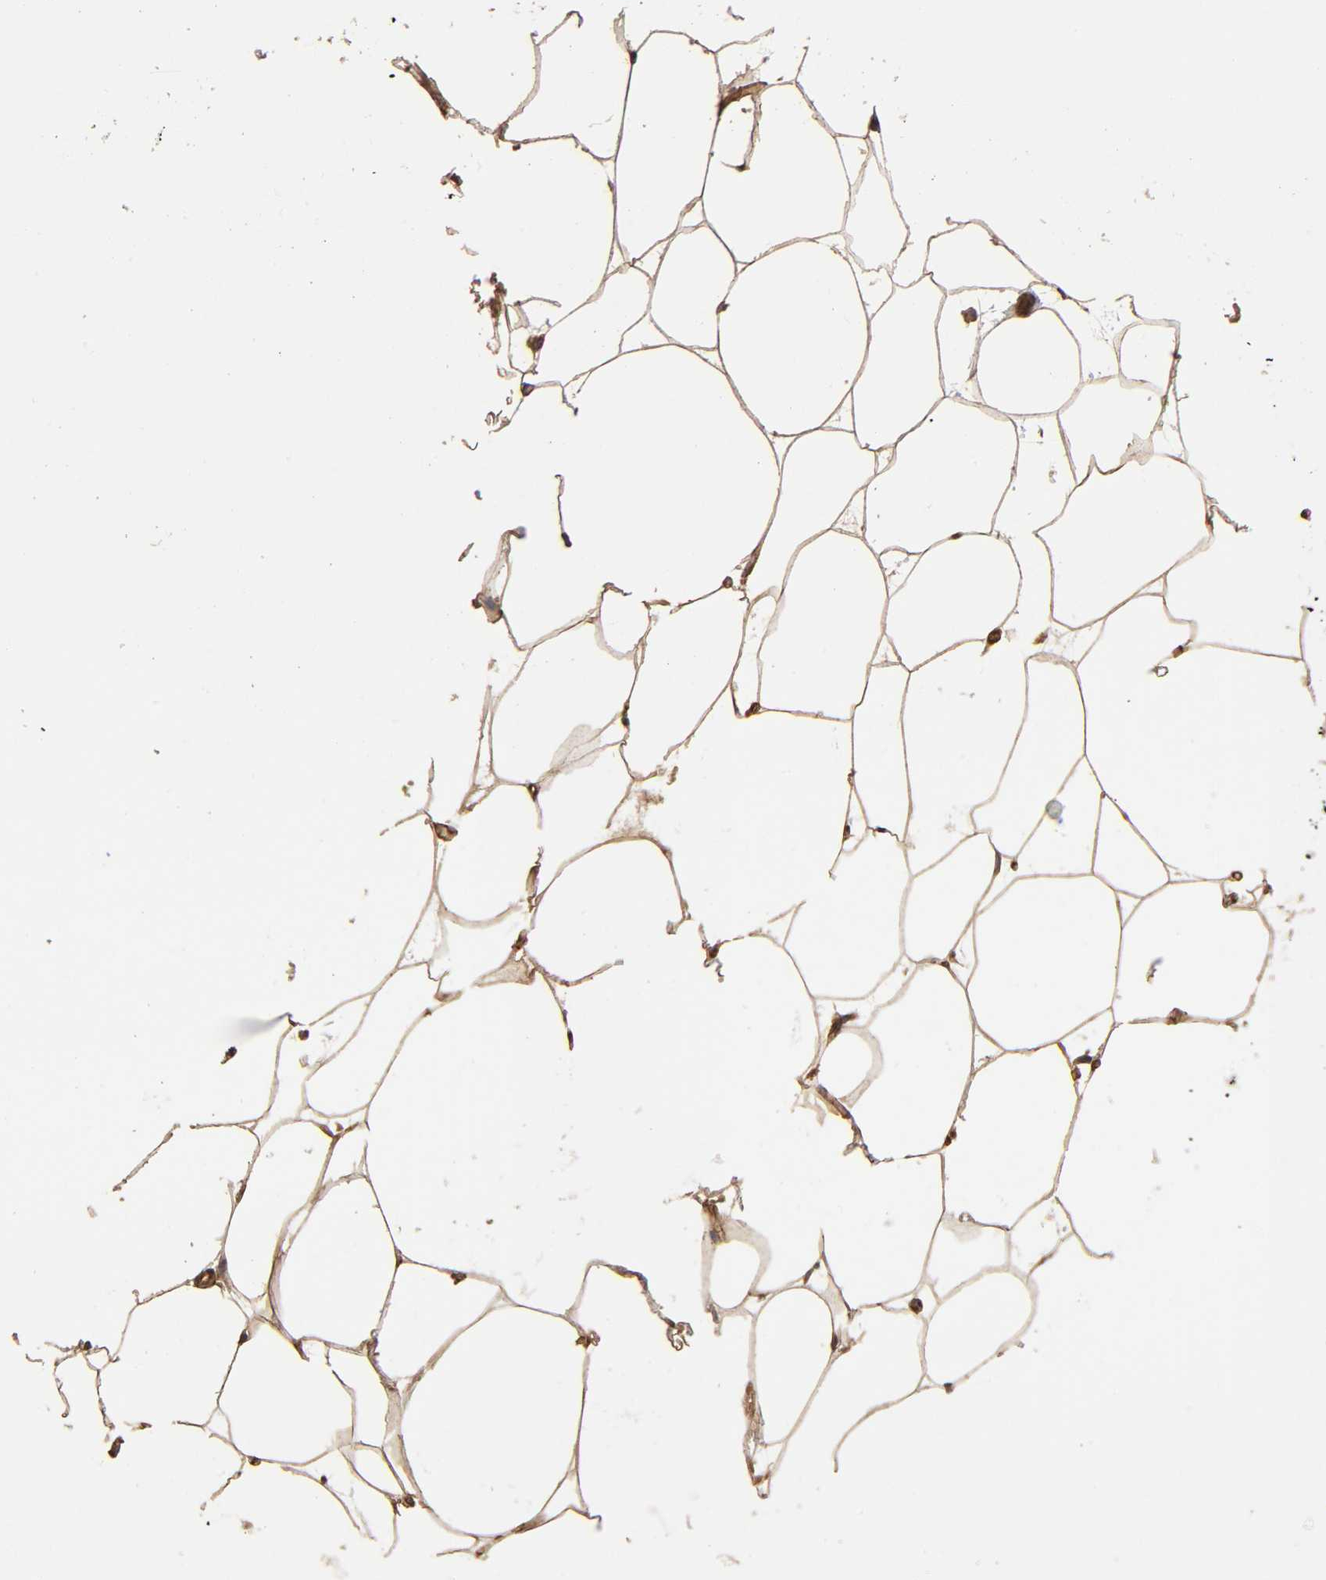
{"staining": {"intensity": "moderate", "quantity": "25%-75%", "location": "cytoplasmic/membranous"}, "tissue": "adipose tissue", "cell_type": "Adipocytes", "image_type": "normal", "snomed": [{"axis": "morphology", "description": "Normal tissue, NOS"}, {"axis": "morphology", "description": "Duct carcinoma"}, {"axis": "topography", "description": "Breast"}, {"axis": "topography", "description": "Adipose tissue"}], "caption": "Immunohistochemical staining of benign adipose tissue demonstrates 25%-75% levels of moderate cytoplasmic/membranous protein staining in approximately 25%-75% of adipocytes. (Brightfield microscopy of DAB IHC at high magnification).", "gene": "LAMTOR2", "patient": {"sex": "female", "age": 37}}